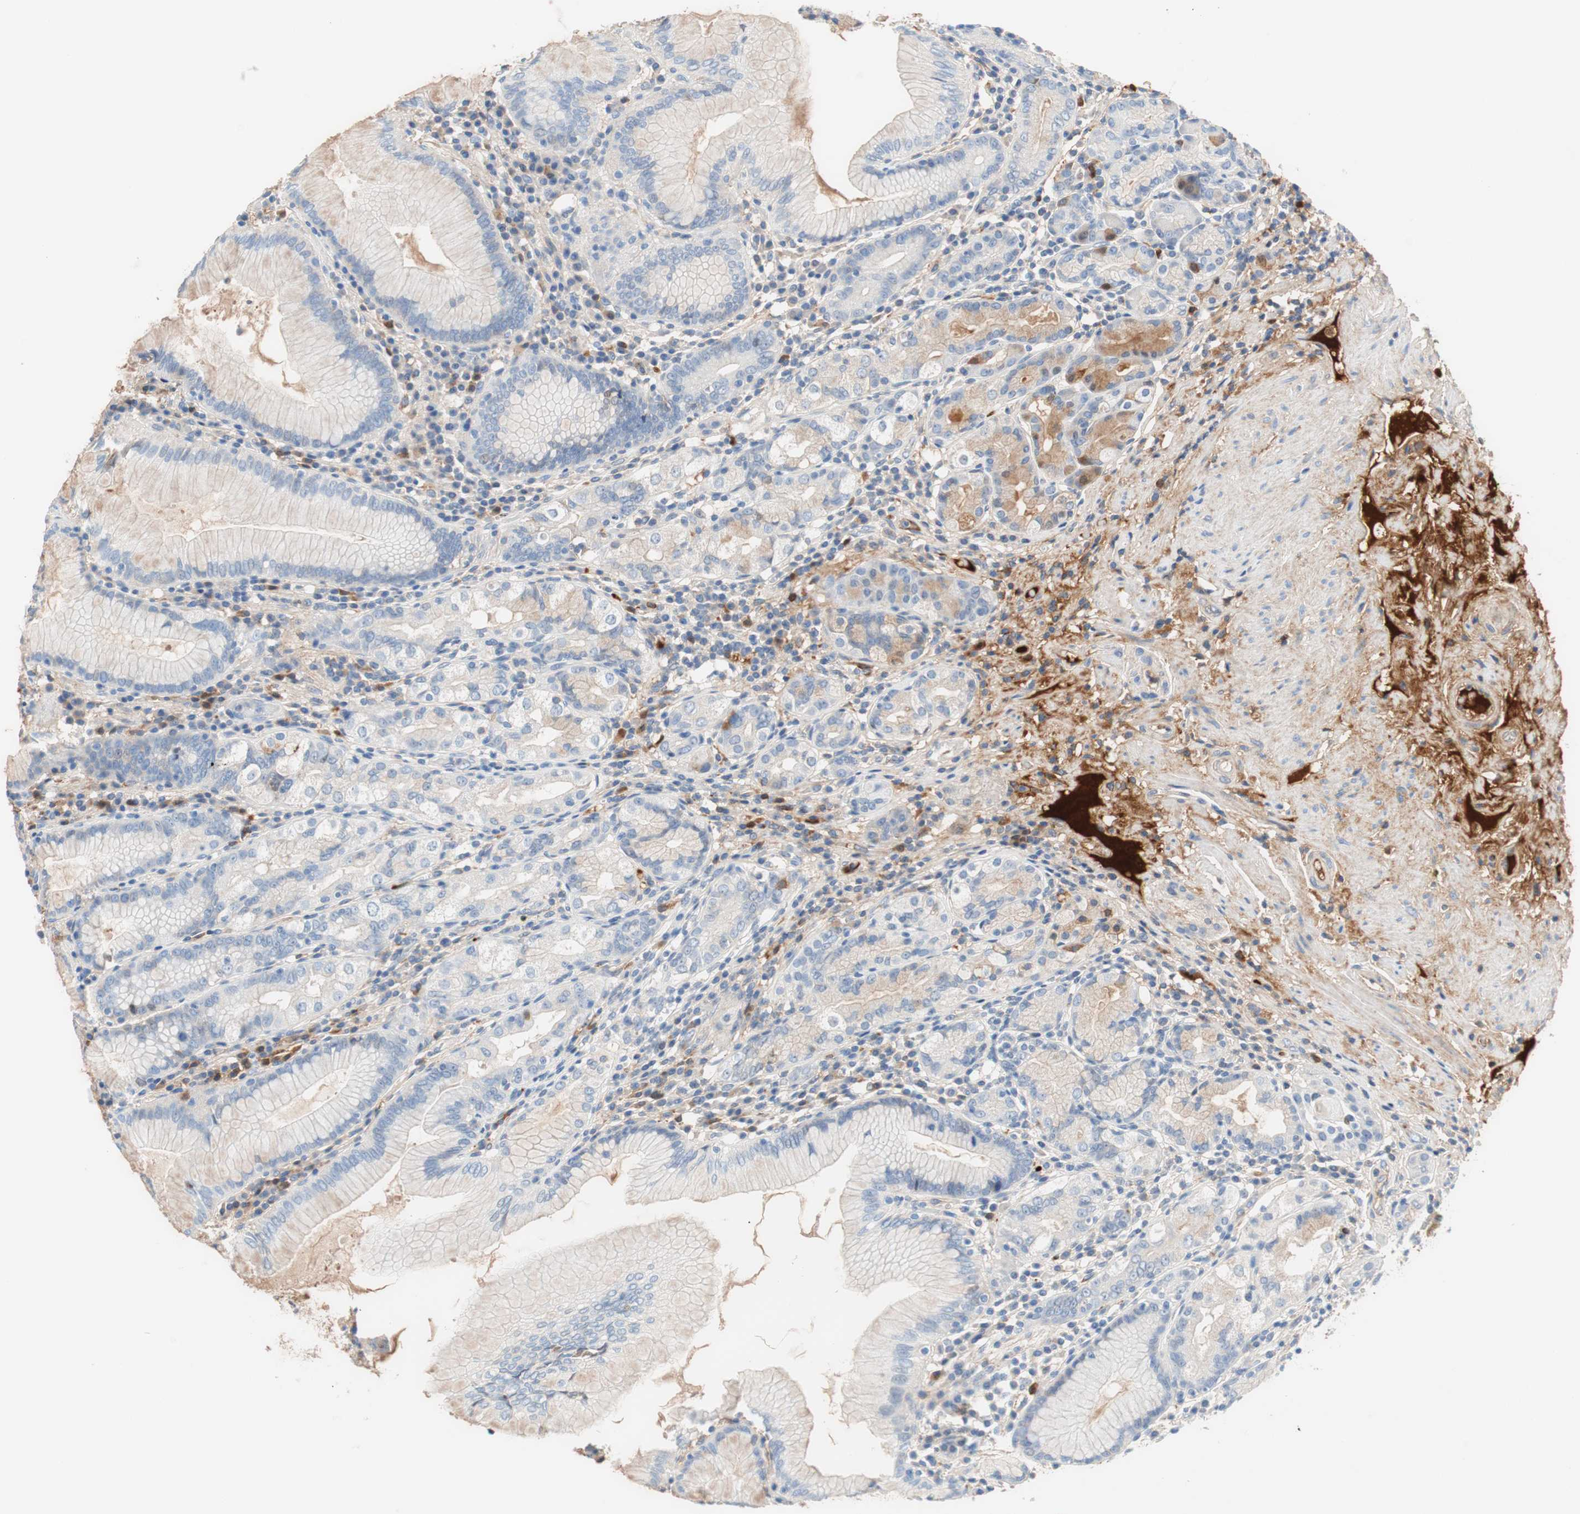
{"staining": {"intensity": "weak", "quantity": "<25%", "location": "cytoplasmic/membranous"}, "tissue": "stomach", "cell_type": "Glandular cells", "image_type": "normal", "snomed": [{"axis": "morphology", "description": "Normal tissue, NOS"}, {"axis": "topography", "description": "Stomach, lower"}], "caption": "Glandular cells are negative for brown protein staining in benign stomach.", "gene": "RBP4", "patient": {"sex": "female", "age": 76}}